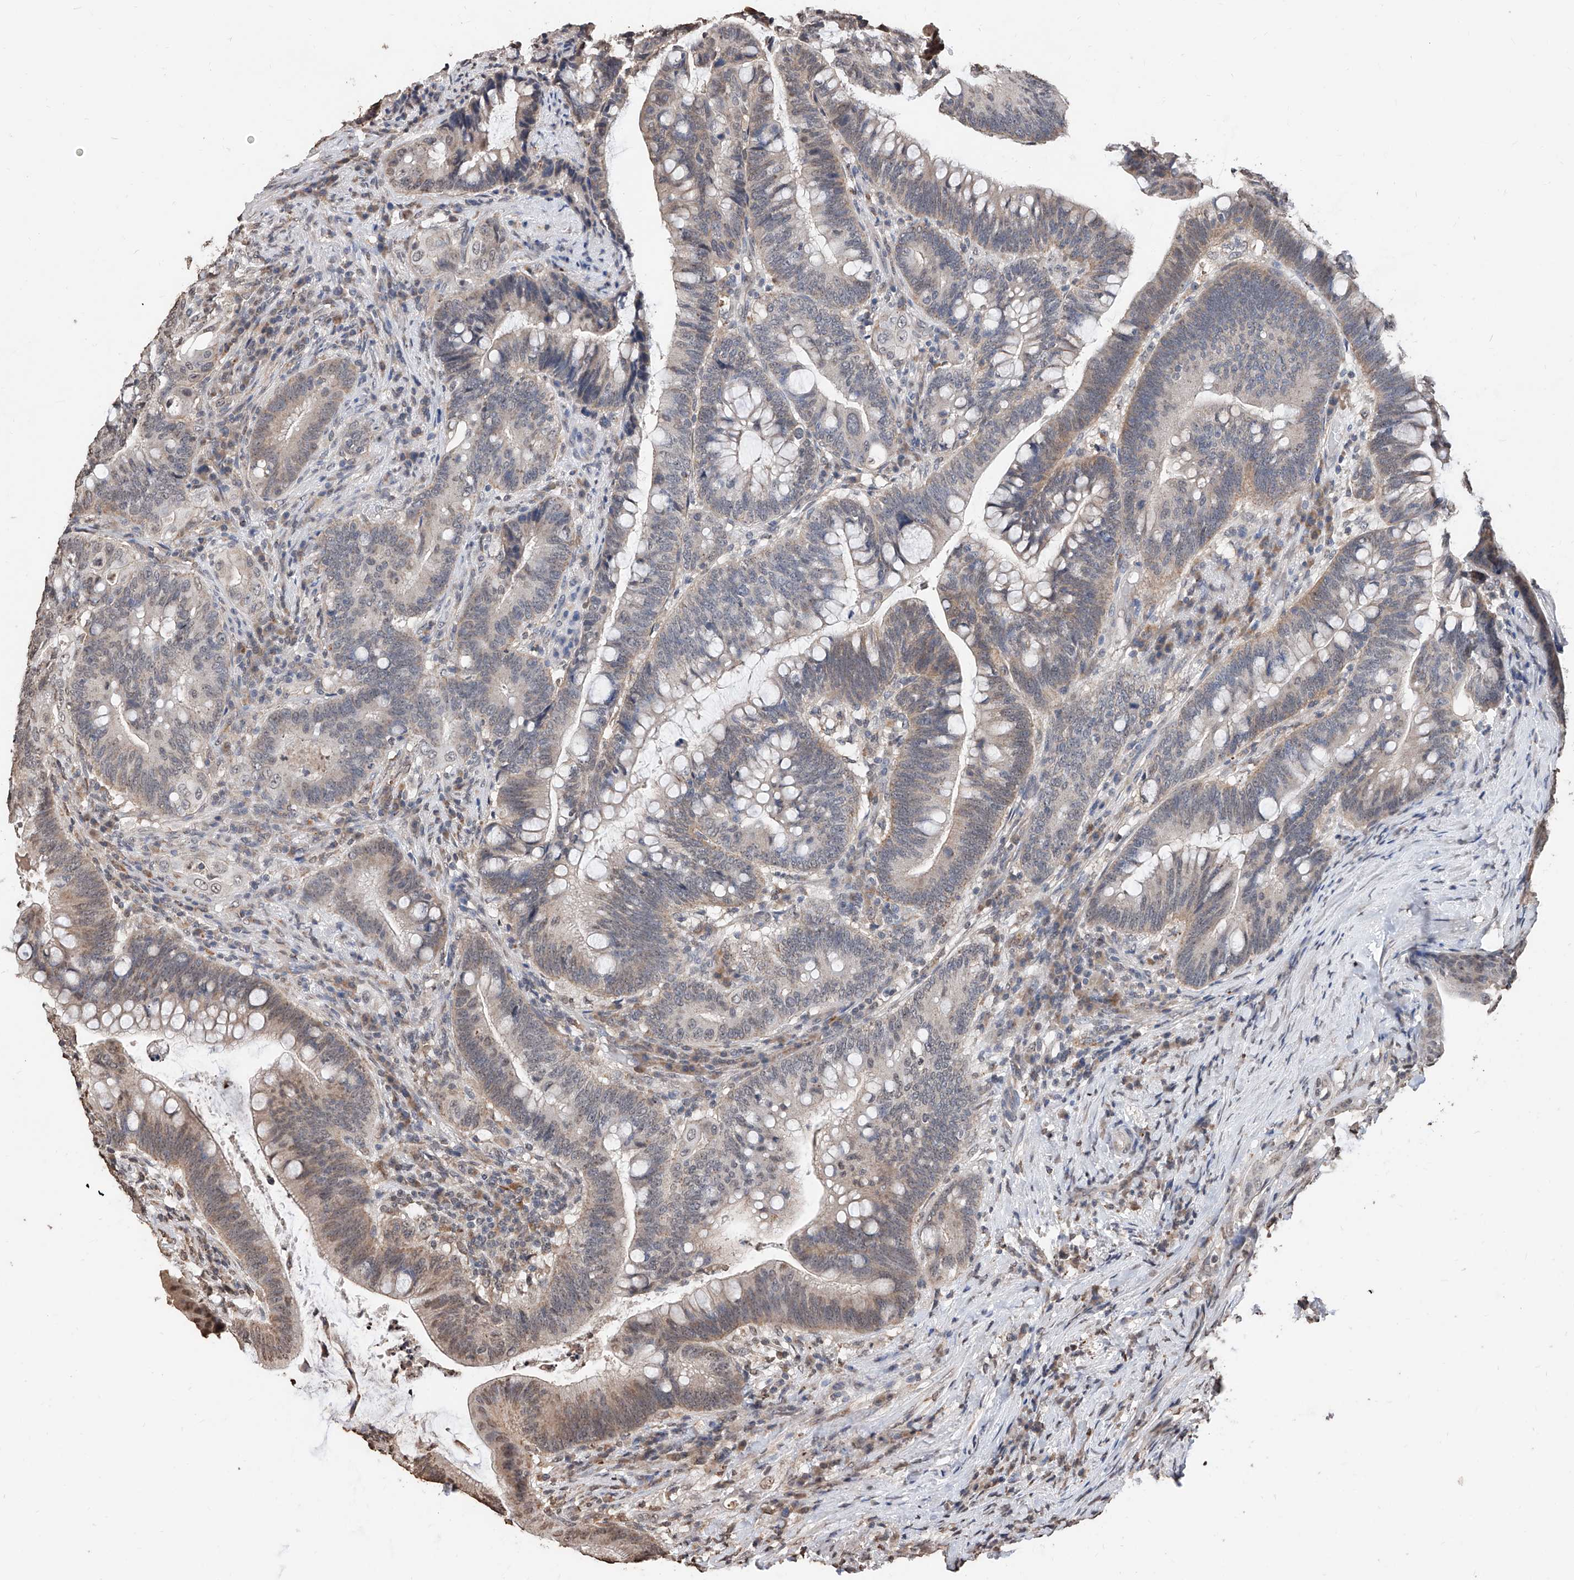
{"staining": {"intensity": "weak", "quantity": "25%-75%", "location": "cytoplasmic/membranous"}, "tissue": "colorectal cancer", "cell_type": "Tumor cells", "image_type": "cancer", "snomed": [{"axis": "morphology", "description": "Adenocarcinoma, NOS"}, {"axis": "topography", "description": "Colon"}], "caption": "Adenocarcinoma (colorectal) stained with IHC exhibits weak cytoplasmic/membranous positivity in approximately 25%-75% of tumor cells.", "gene": "RP9", "patient": {"sex": "female", "age": 66}}